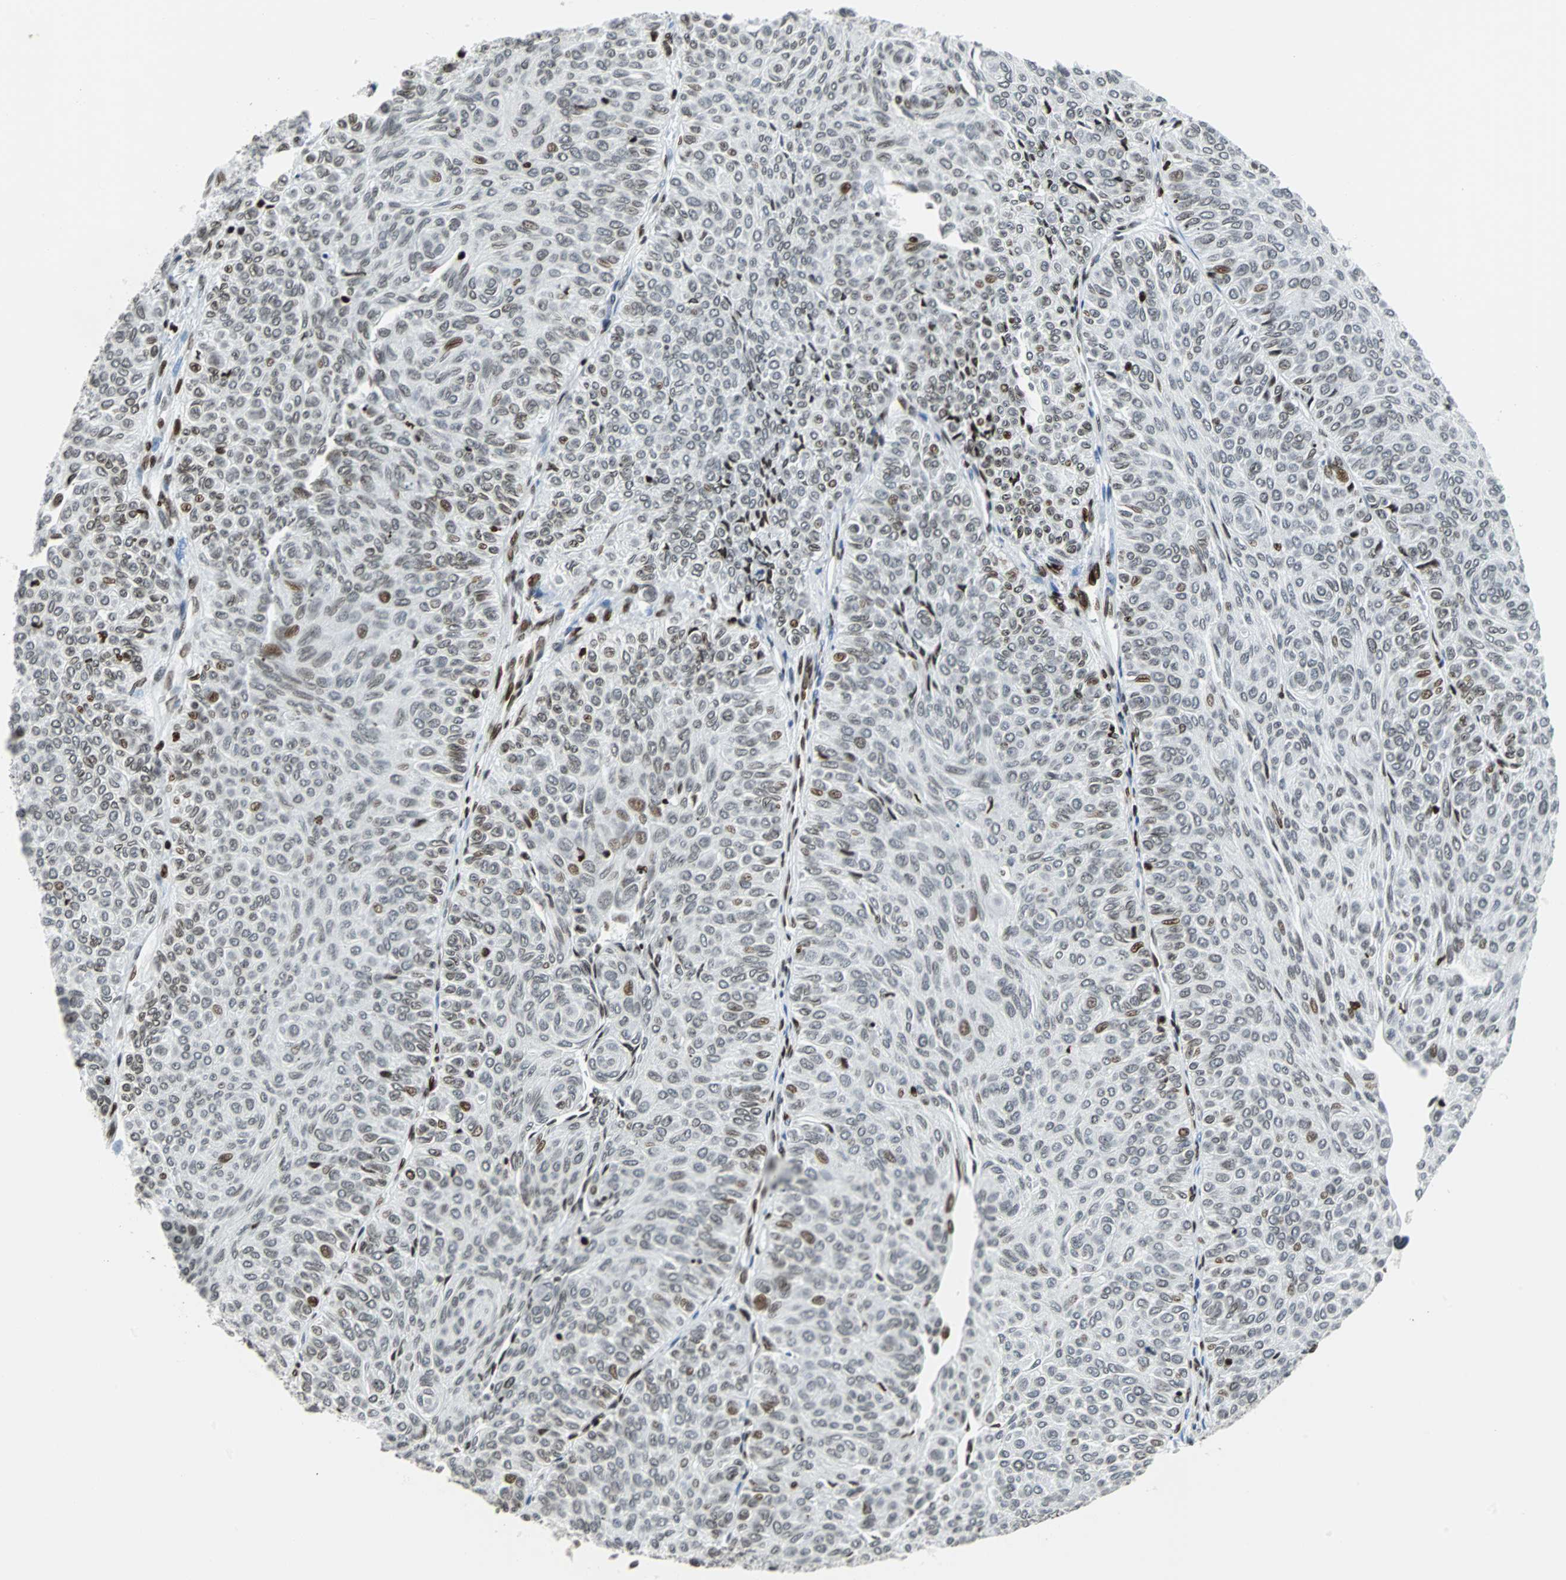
{"staining": {"intensity": "weak", "quantity": "<25%", "location": "nuclear"}, "tissue": "urothelial cancer", "cell_type": "Tumor cells", "image_type": "cancer", "snomed": [{"axis": "morphology", "description": "Urothelial carcinoma, Low grade"}, {"axis": "topography", "description": "Urinary bladder"}], "caption": "Immunohistochemistry (IHC) image of neoplastic tissue: urothelial carcinoma (low-grade) stained with DAB reveals no significant protein positivity in tumor cells.", "gene": "ZNF131", "patient": {"sex": "male", "age": 78}}